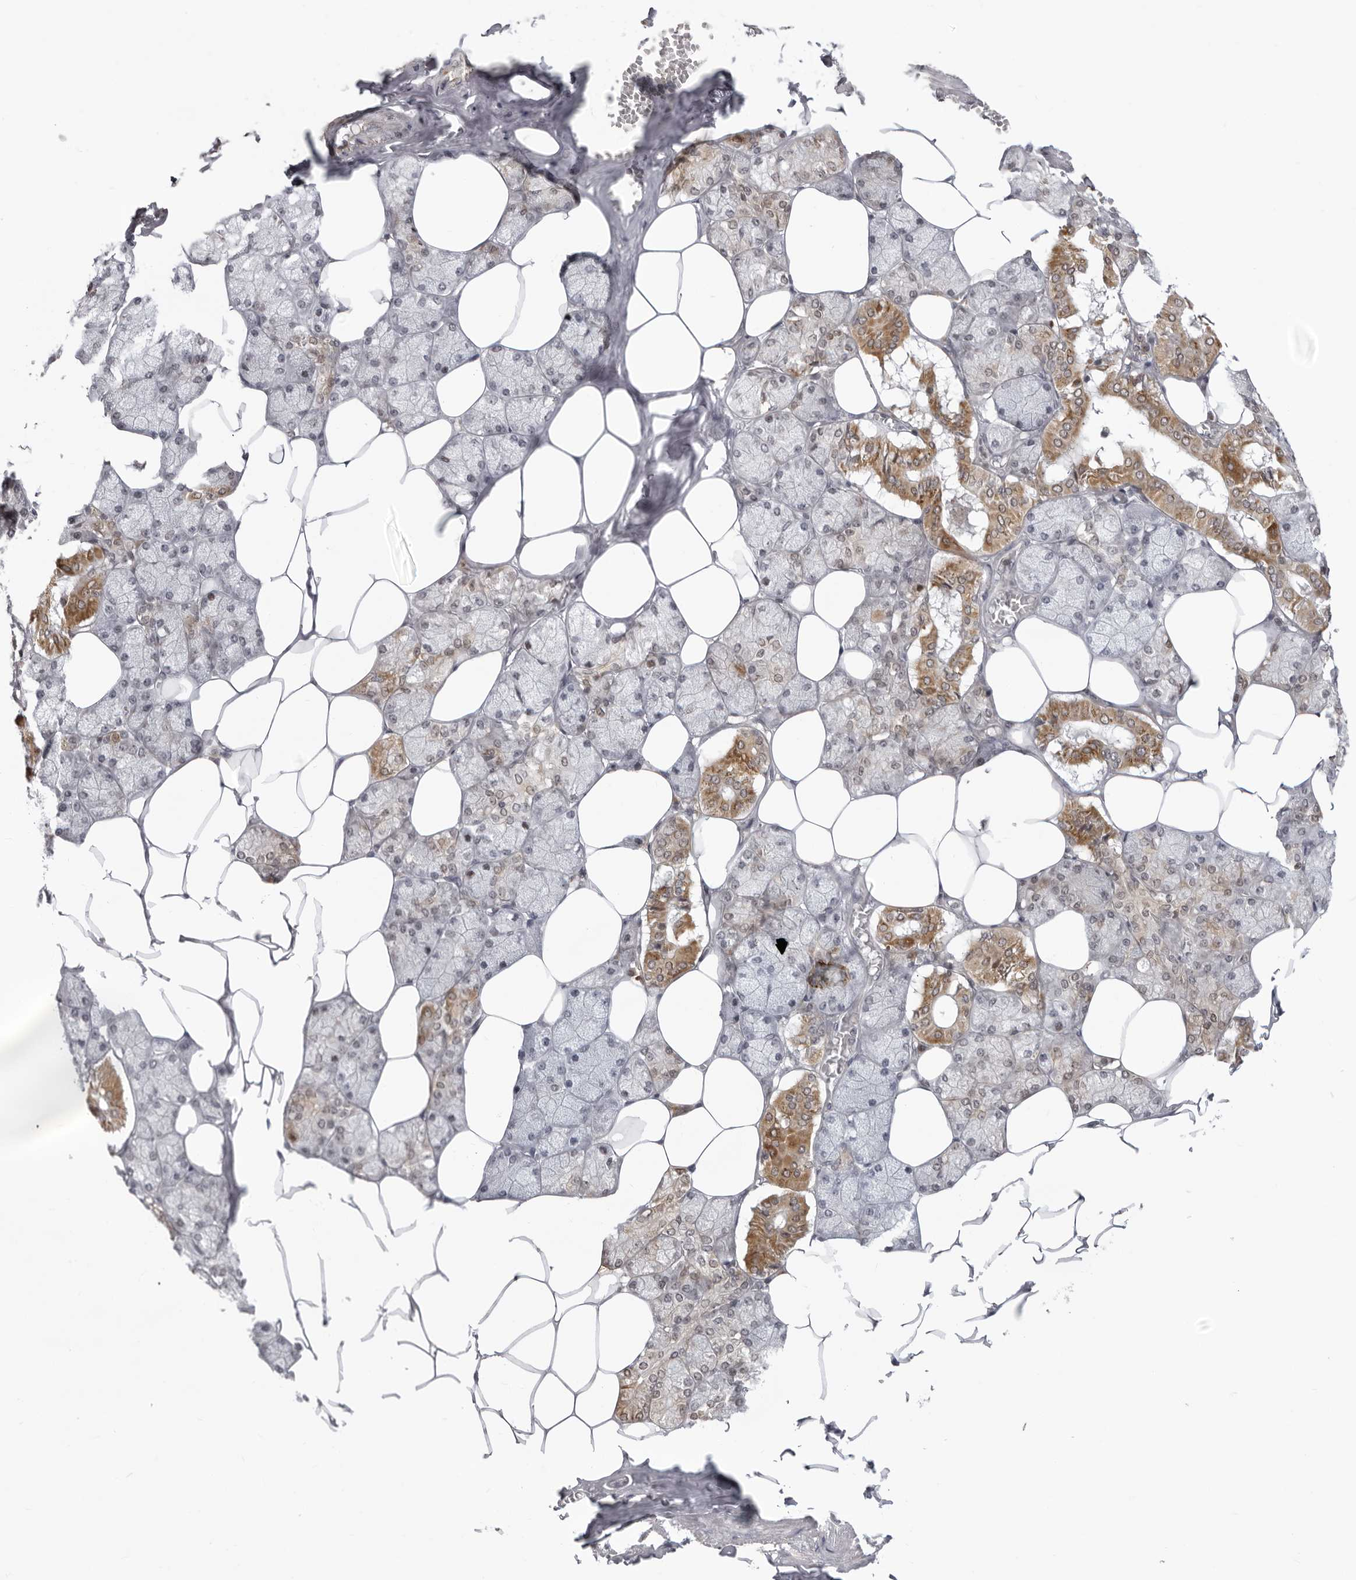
{"staining": {"intensity": "moderate", "quantity": "<25%", "location": "cytoplasmic/membranous"}, "tissue": "salivary gland", "cell_type": "Glandular cells", "image_type": "normal", "snomed": [{"axis": "morphology", "description": "Normal tissue, NOS"}, {"axis": "topography", "description": "Salivary gland"}], "caption": "Moderate cytoplasmic/membranous staining is seen in about <25% of glandular cells in normal salivary gland. Immunohistochemistry stains the protein in brown and the nuclei are stained blue.", "gene": "ACP6", "patient": {"sex": "male", "age": 62}}